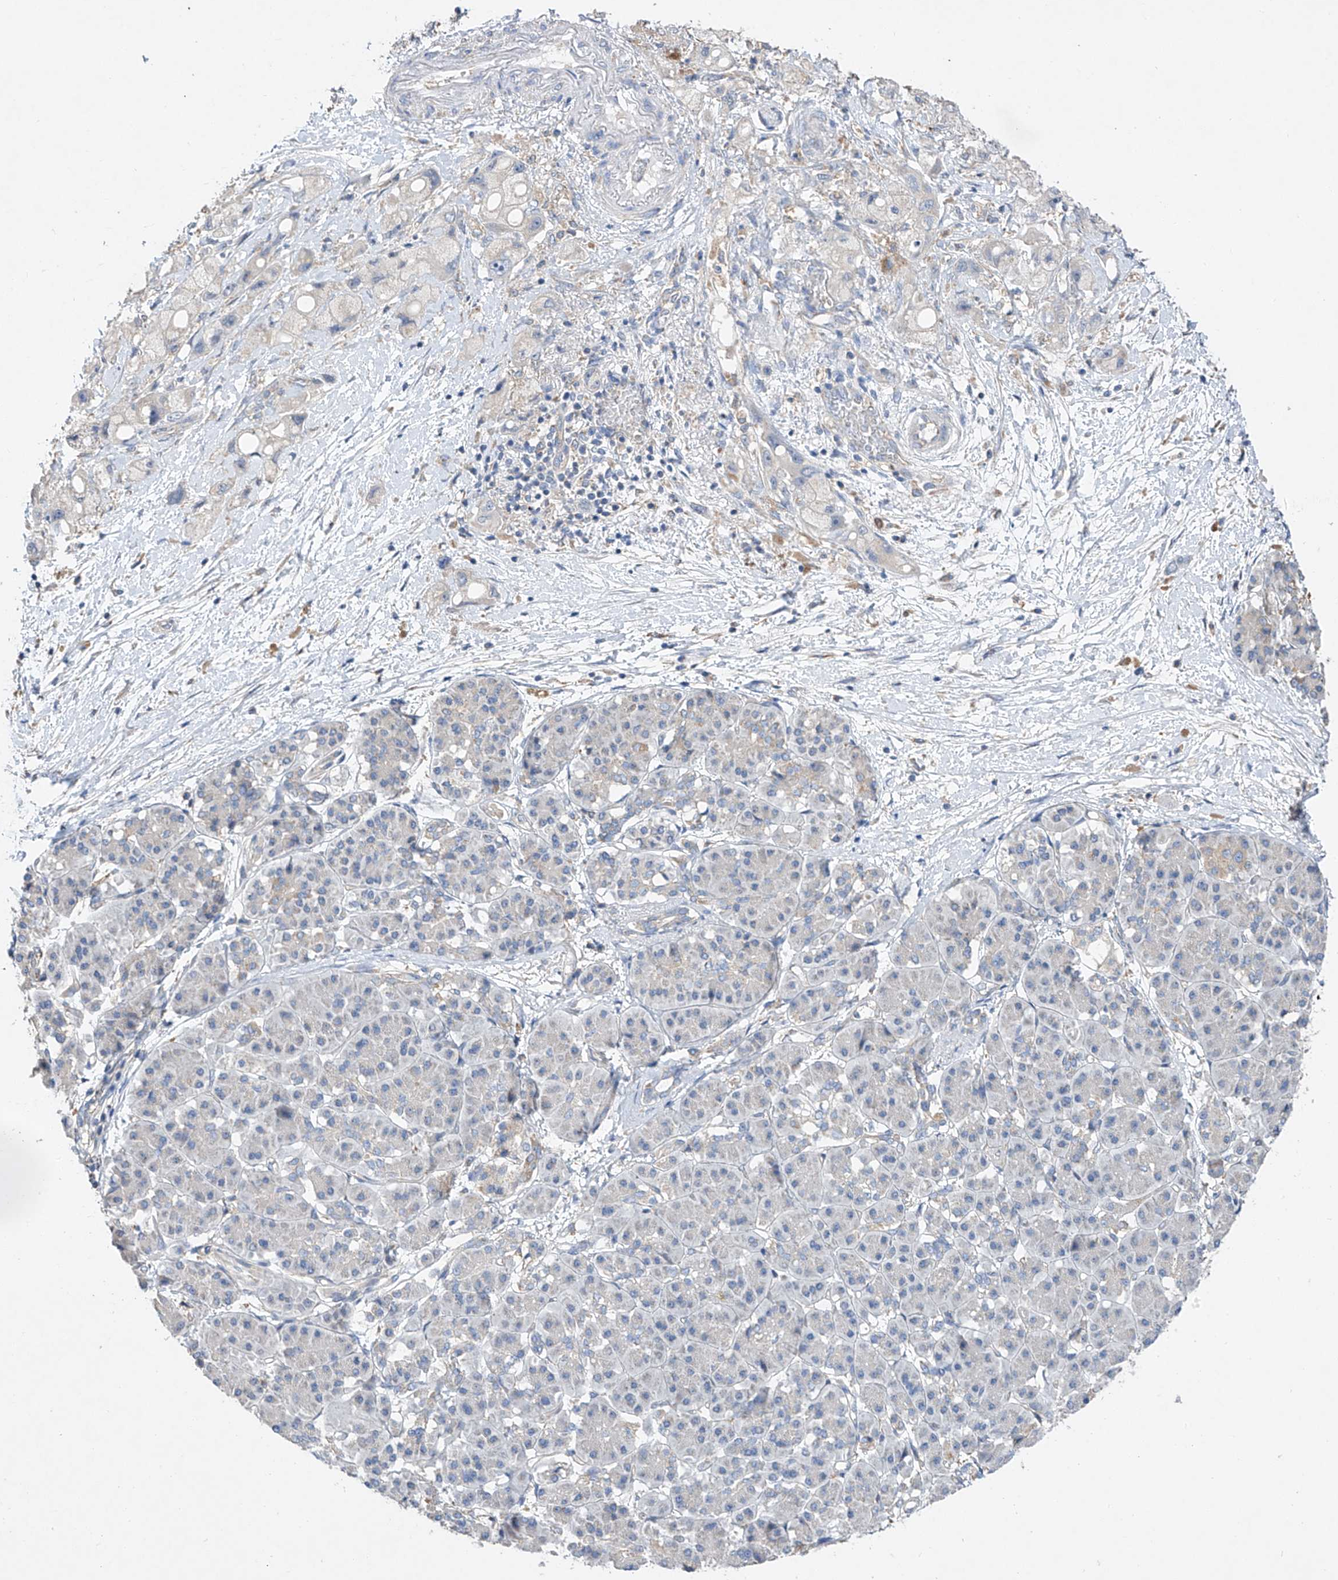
{"staining": {"intensity": "negative", "quantity": "none", "location": "none"}, "tissue": "pancreatic cancer", "cell_type": "Tumor cells", "image_type": "cancer", "snomed": [{"axis": "morphology", "description": "Normal tissue, NOS"}, {"axis": "morphology", "description": "Adenocarcinoma, NOS"}, {"axis": "topography", "description": "Pancreas"}], "caption": "Pancreatic adenocarcinoma stained for a protein using immunohistochemistry exhibits no expression tumor cells.", "gene": "AMD1", "patient": {"sex": "female", "age": 68}}